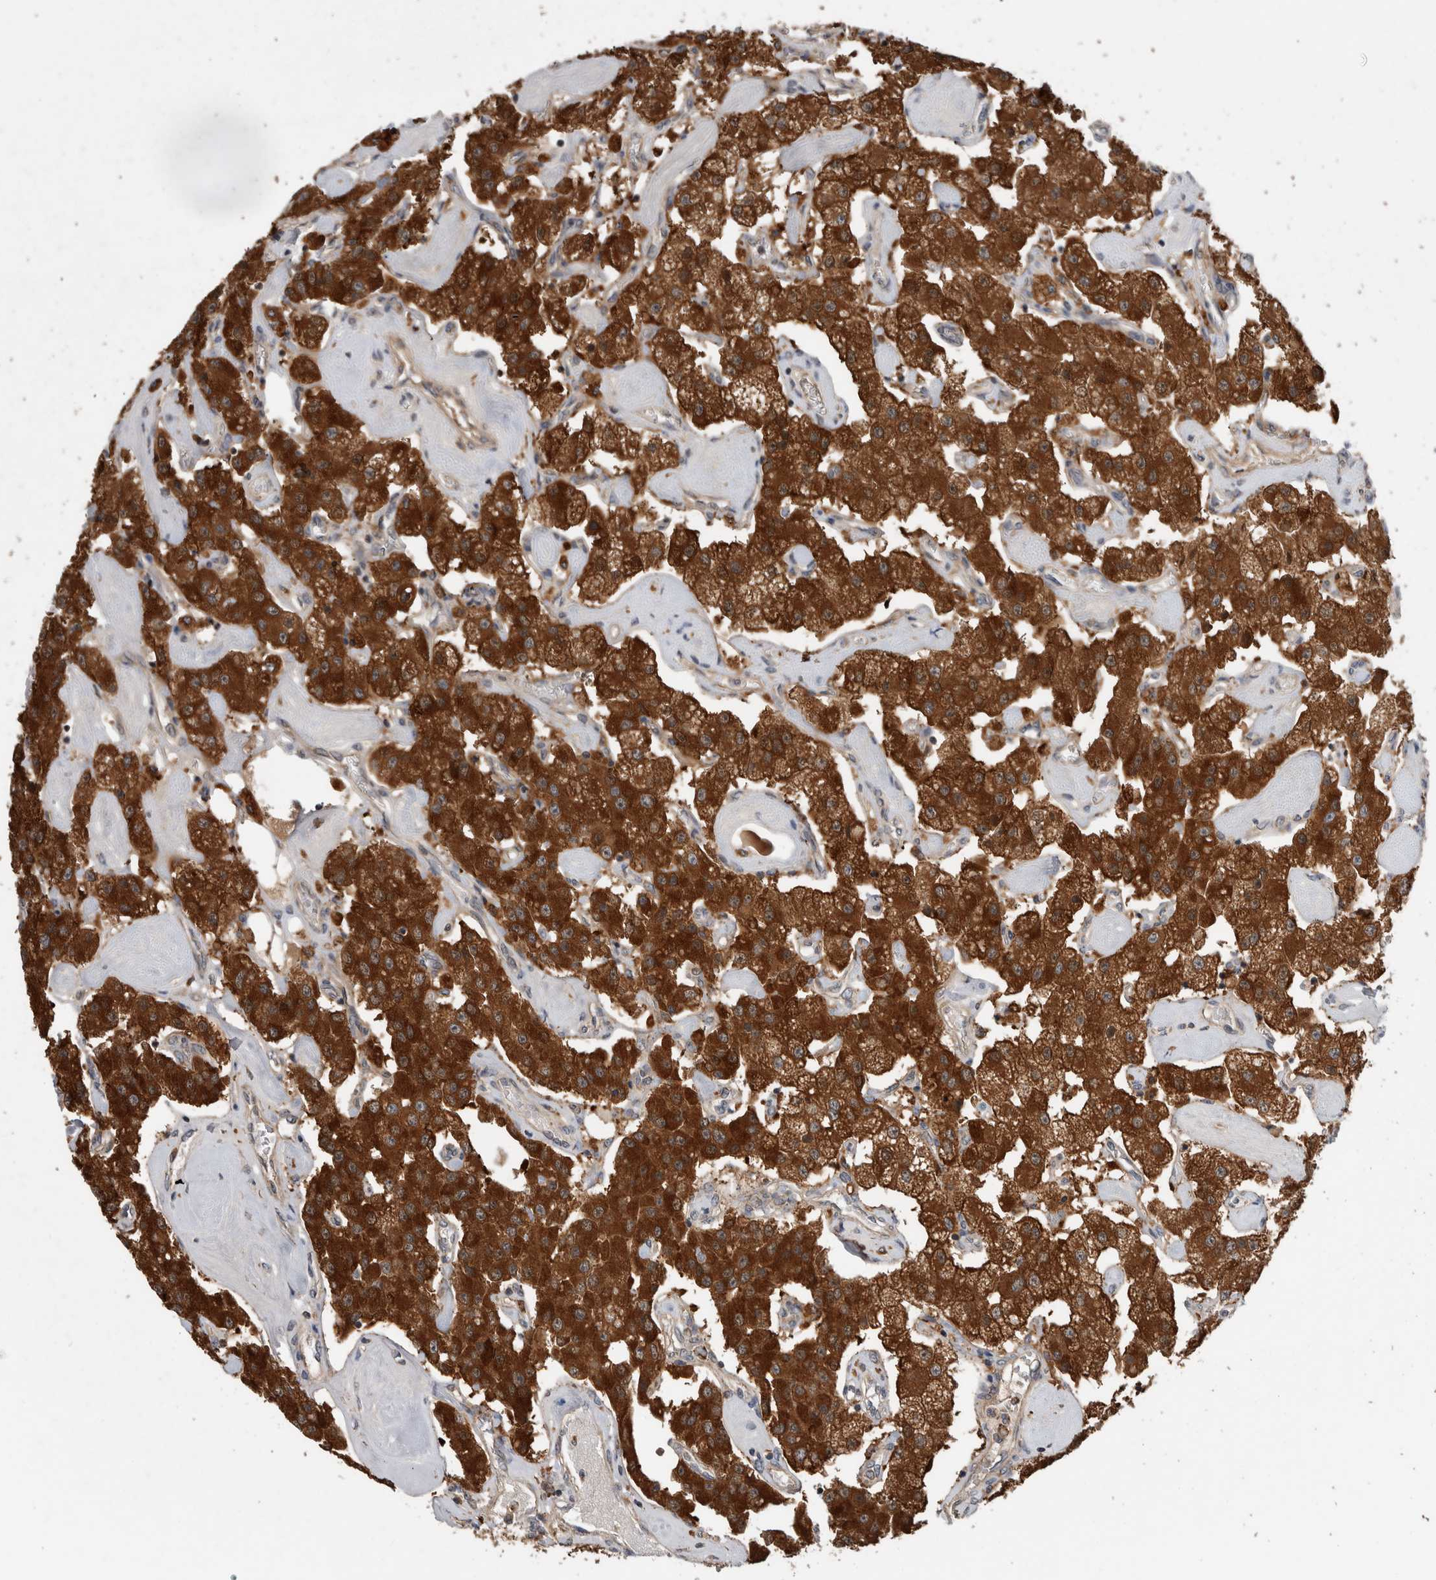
{"staining": {"intensity": "strong", "quantity": ">75%", "location": "cytoplasmic/membranous"}, "tissue": "carcinoid", "cell_type": "Tumor cells", "image_type": "cancer", "snomed": [{"axis": "morphology", "description": "Carcinoid, malignant, NOS"}, {"axis": "topography", "description": "Pancreas"}], "caption": "Immunohistochemistry (IHC) histopathology image of human carcinoid stained for a protein (brown), which displays high levels of strong cytoplasmic/membranous expression in about >75% of tumor cells.", "gene": "ADGRL3", "patient": {"sex": "male", "age": 41}}